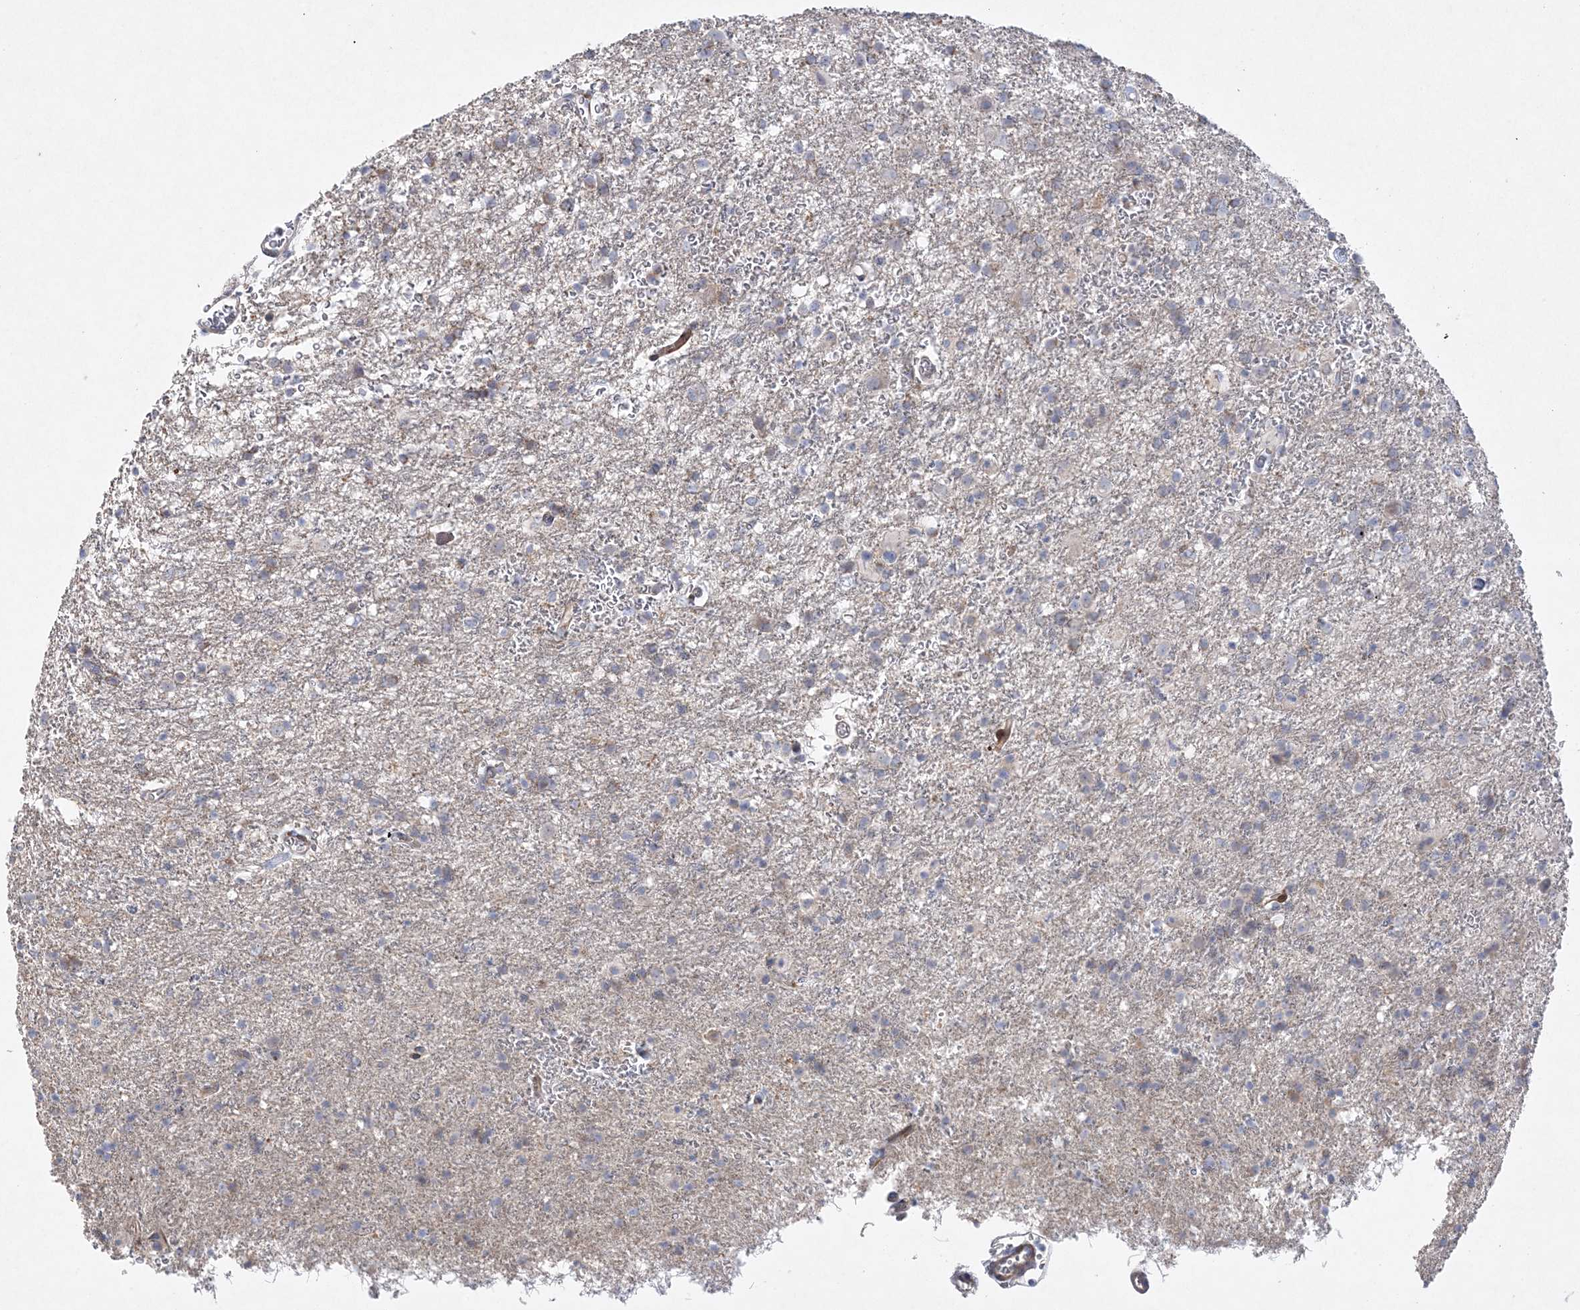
{"staining": {"intensity": "weak", "quantity": "<25%", "location": "cytoplasmic/membranous"}, "tissue": "glioma", "cell_type": "Tumor cells", "image_type": "cancer", "snomed": [{"axis": "morphology", "description": "Glioma, malignant, Low grade"}, {"axis": "topography", "description": "Brain"}], "caption": "High power microscopy histopathology image of an IHC histopathology image of glioma, revealing no significant staining in tumor cells. Nuclei are stained in blue.", "gene": "TMEM132B", "patient": {"sex": "male", "age": 65}}